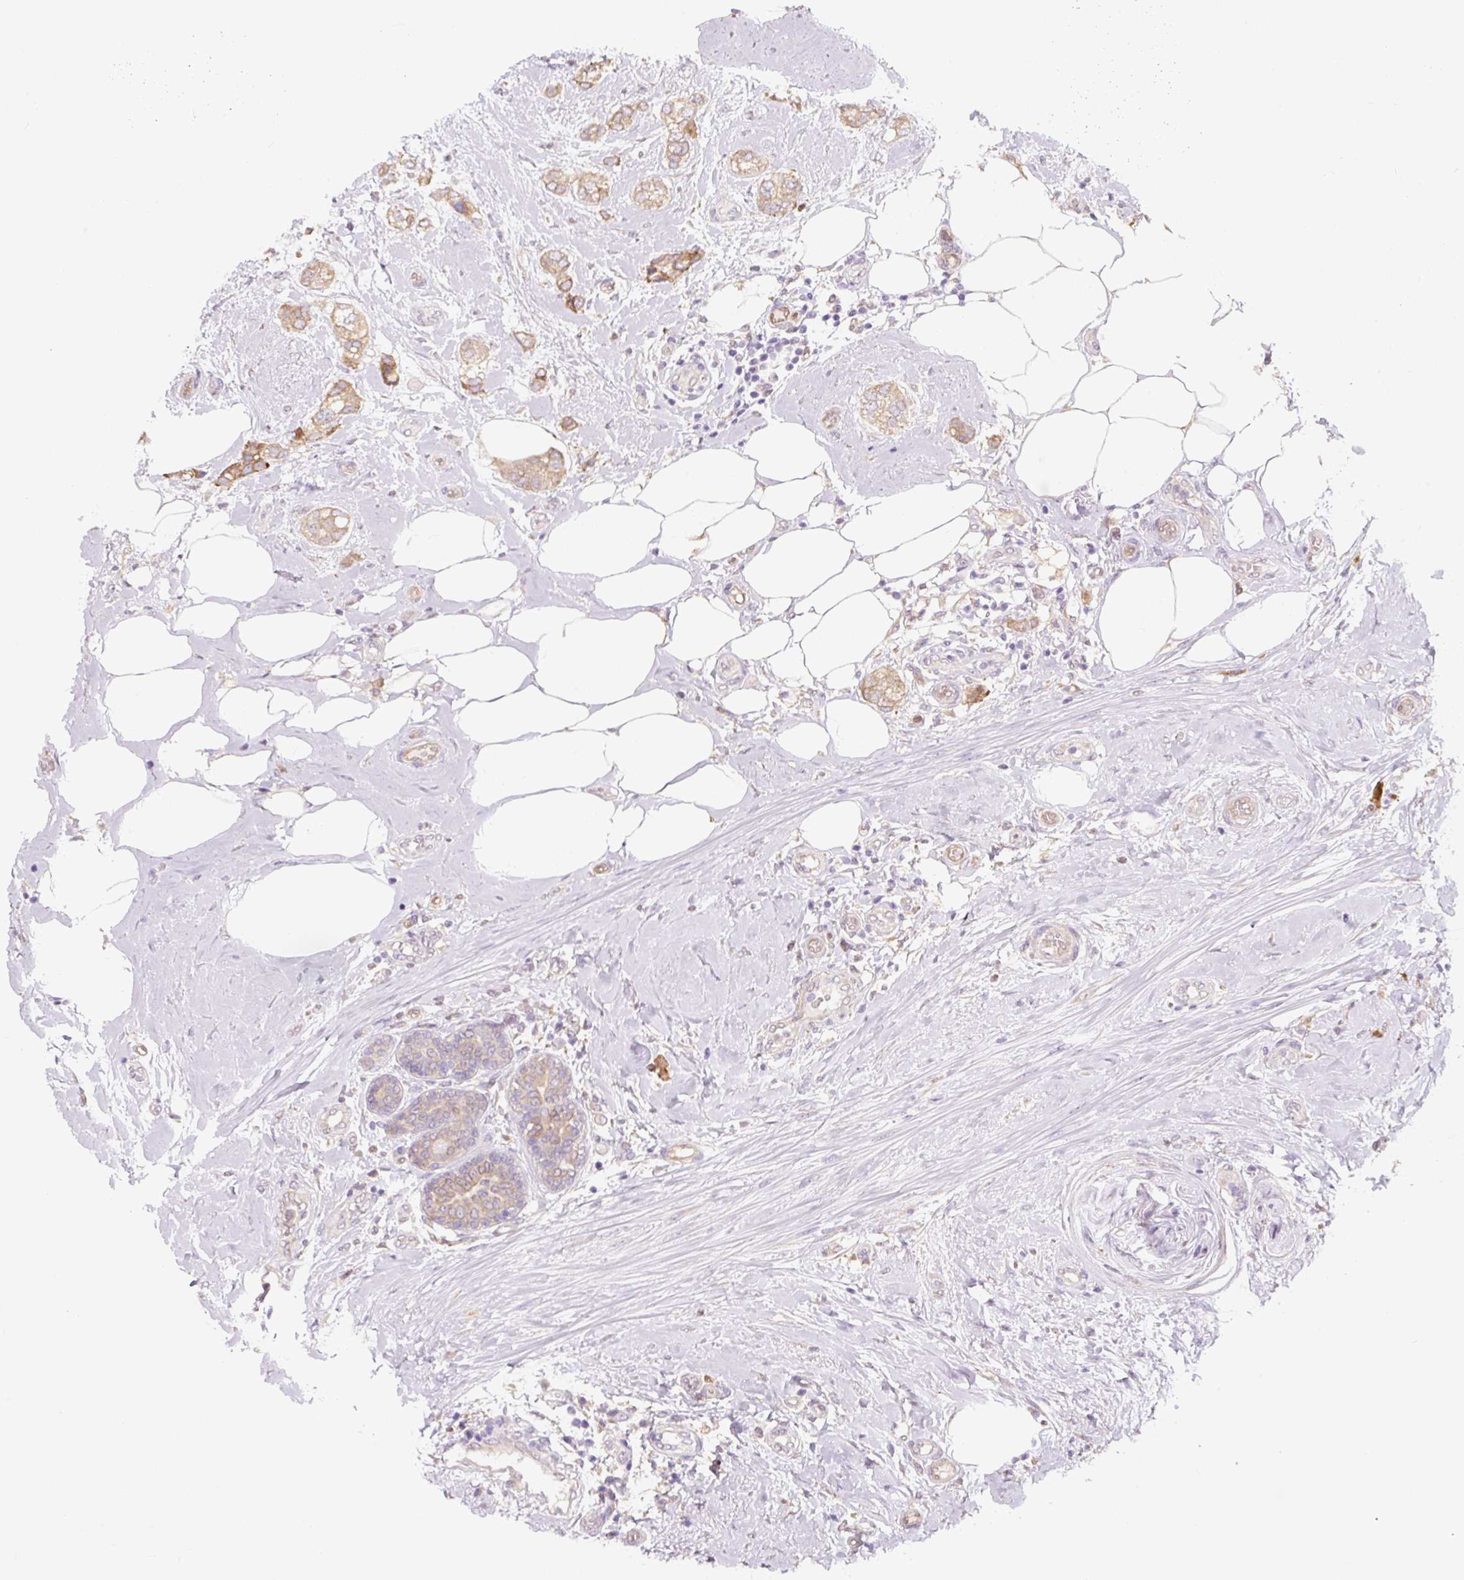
{"staining": {"intensity": "weak", "quantity": ">75%", "location": "cytoplasmic/membranous"}, "tissue": "breast cancer", "cell_type": "Tumor cells", "image_type": "cancer", "snomed": [{"axis": "morphology", "description": "Duct carcinoma"}, {"axis": "topography", "description": "Breast"}], "caption": "IHC micrograph of human breast cancer (invasive ductal carcinoma) stained for a protein (brown), which shows low levels of weak cytoplasmic/membranous expression in about >75% of tumor cells.", "gene": "ASRGL1", "patient": {"sex": "female", "age": 73}}